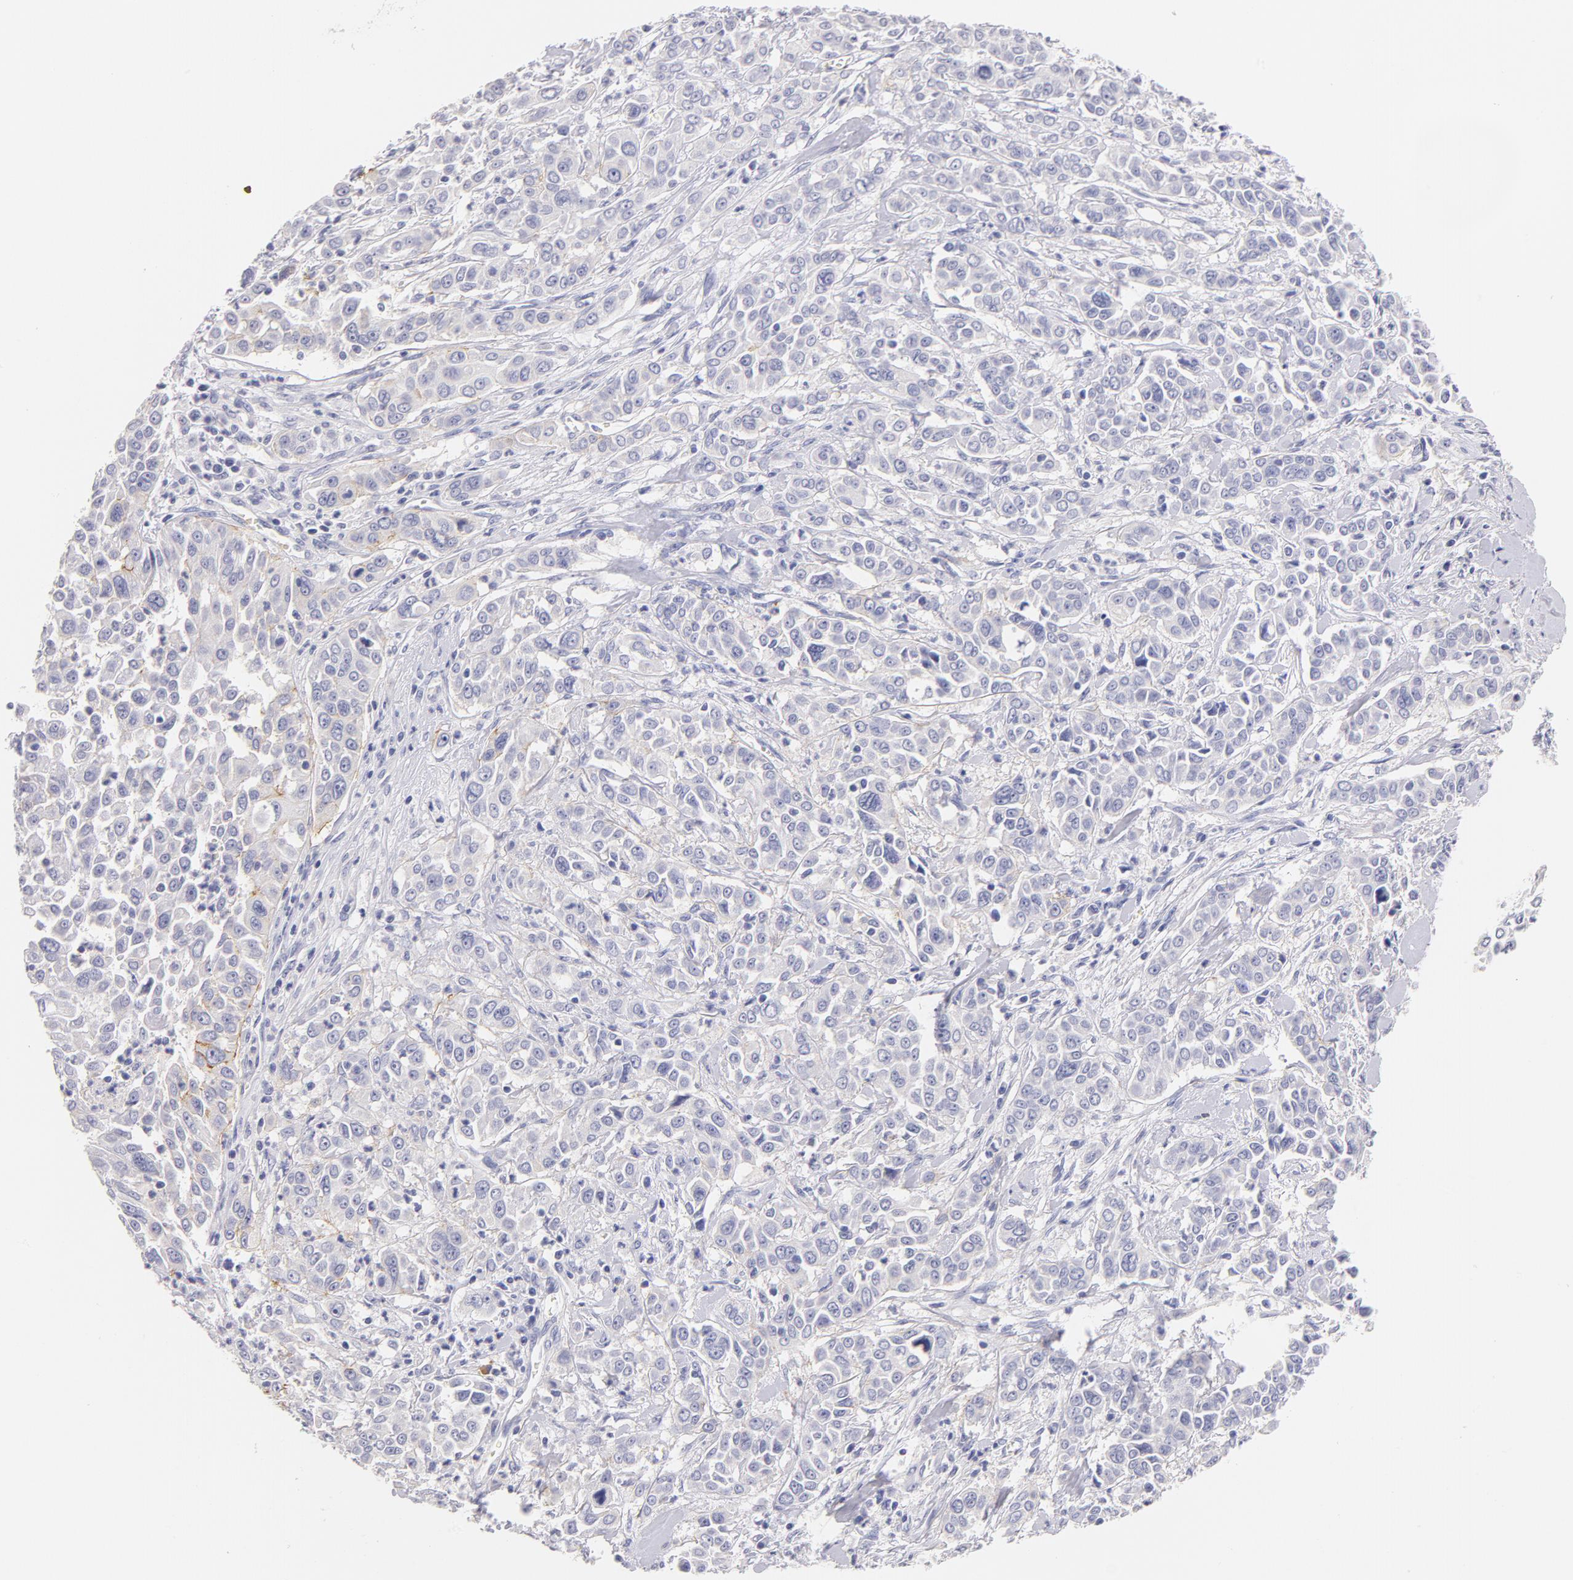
{"staining": {"intensity": "weak", "quantity": "<25%", "location": "cytoplasmic/membranous"}, "tissue": "pancreatic cancer", "cell_type": "Tumor cells", "image_type": "cancer", "snomed": [{"axis": "morphology", "description": "Adenocarcinoma, NOS"}, {"axis": "topography", "description": "Pancreas"}], "caption": "Tumor cells show no significant expression in pancreatic cancer (adenocarcinoma).", "gene": "CD44", "patient": {"sex": "female", "age": 52}}